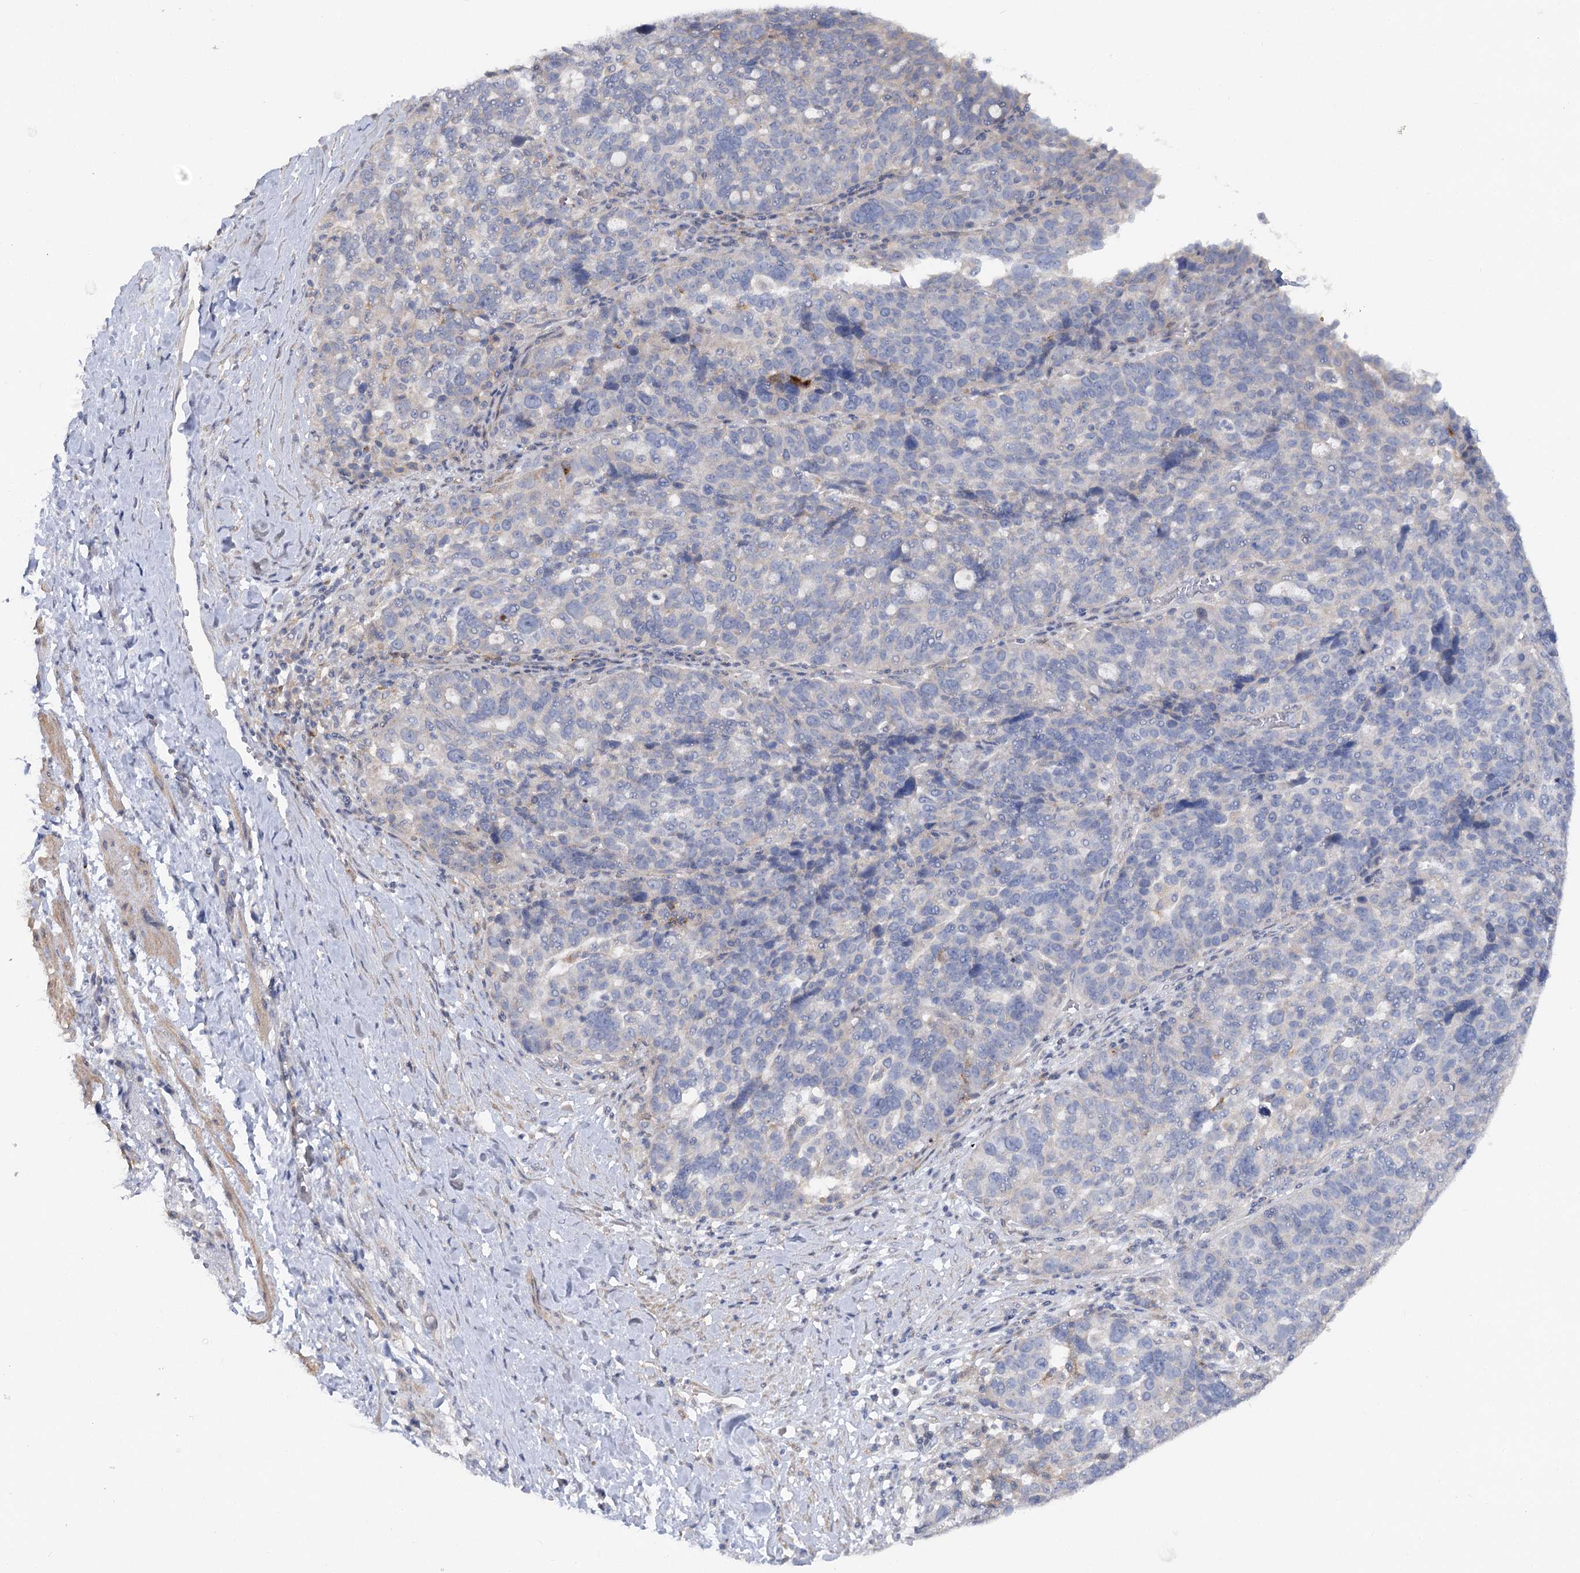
{"staining": {"intensity": "negative", "quantity": "none", "location": "none"}, "tissue": "ovarian cancer", "cell_type": "Tumor cells", "image_type": "cancer", "snomed": [{"axis": "morphology", "description": "Cystadenocarcinoma, serous, NOS"}, {"axis": "topography", "description": "Ovary"}], "caption": "Immunohistochemical staining of human ovarian cancer (serous cystadenocarcinoma) reveals no significant positivity in tumor cells.", "gene": "SCN11A", "patient": {"sex": "female", "age": 59}}